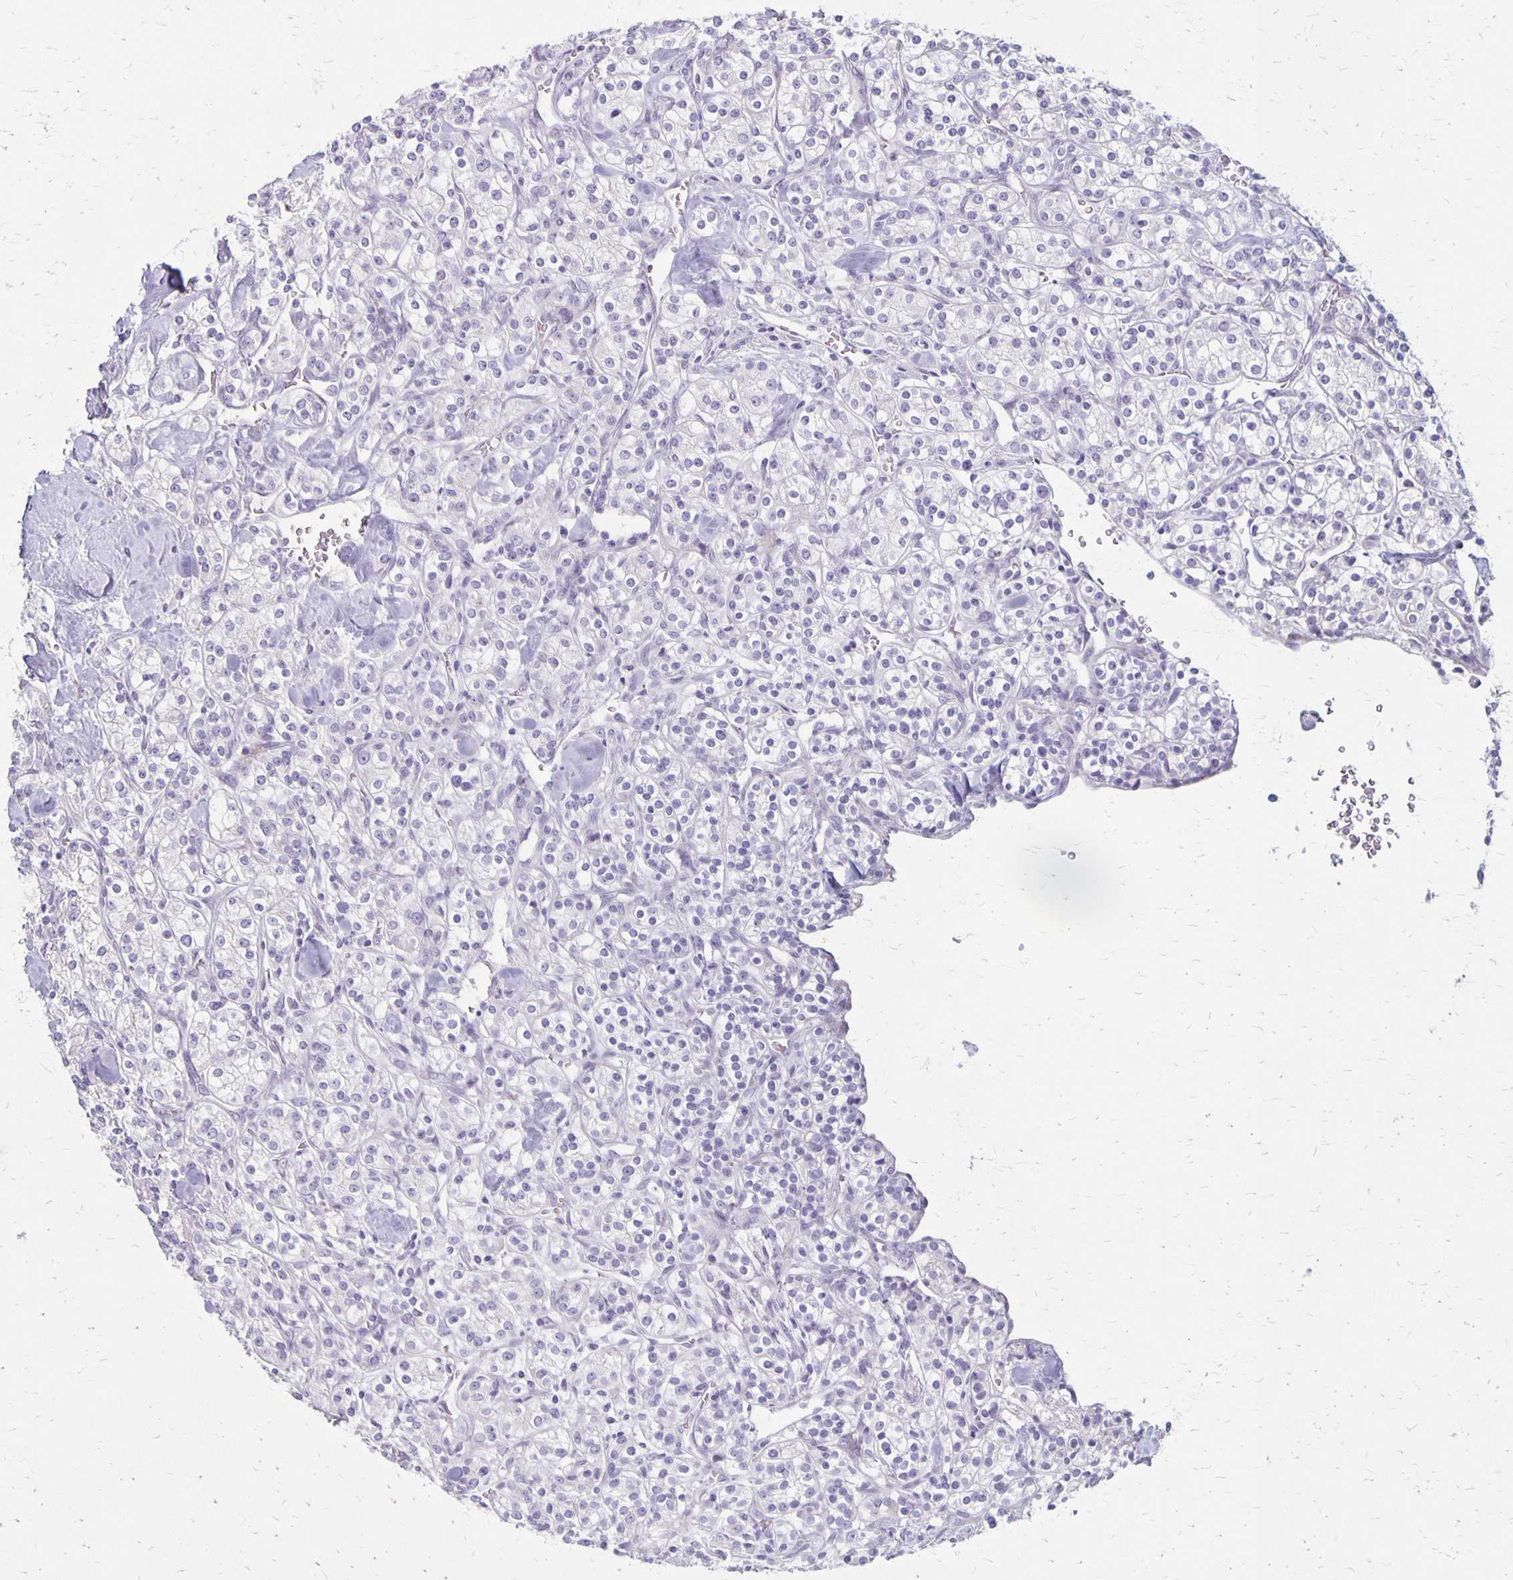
{"staining": {"intensity": "negative", "quantity": "none", "location": "none"}, "tissue": "renal cancer", "cell_type": "Tumor cells", "image_type": "cancer", "snomed": [{"axis": "morphology", "description": "Adenocarcinoma, NOS"}, {"axis": "topography", "description": "Kidney"}], "caption": "Image shows no protein positivity in tumor cells of renal cancer tissue.", "gene": "HOMER1", "patient": {"sex": "male", "age": 77}}